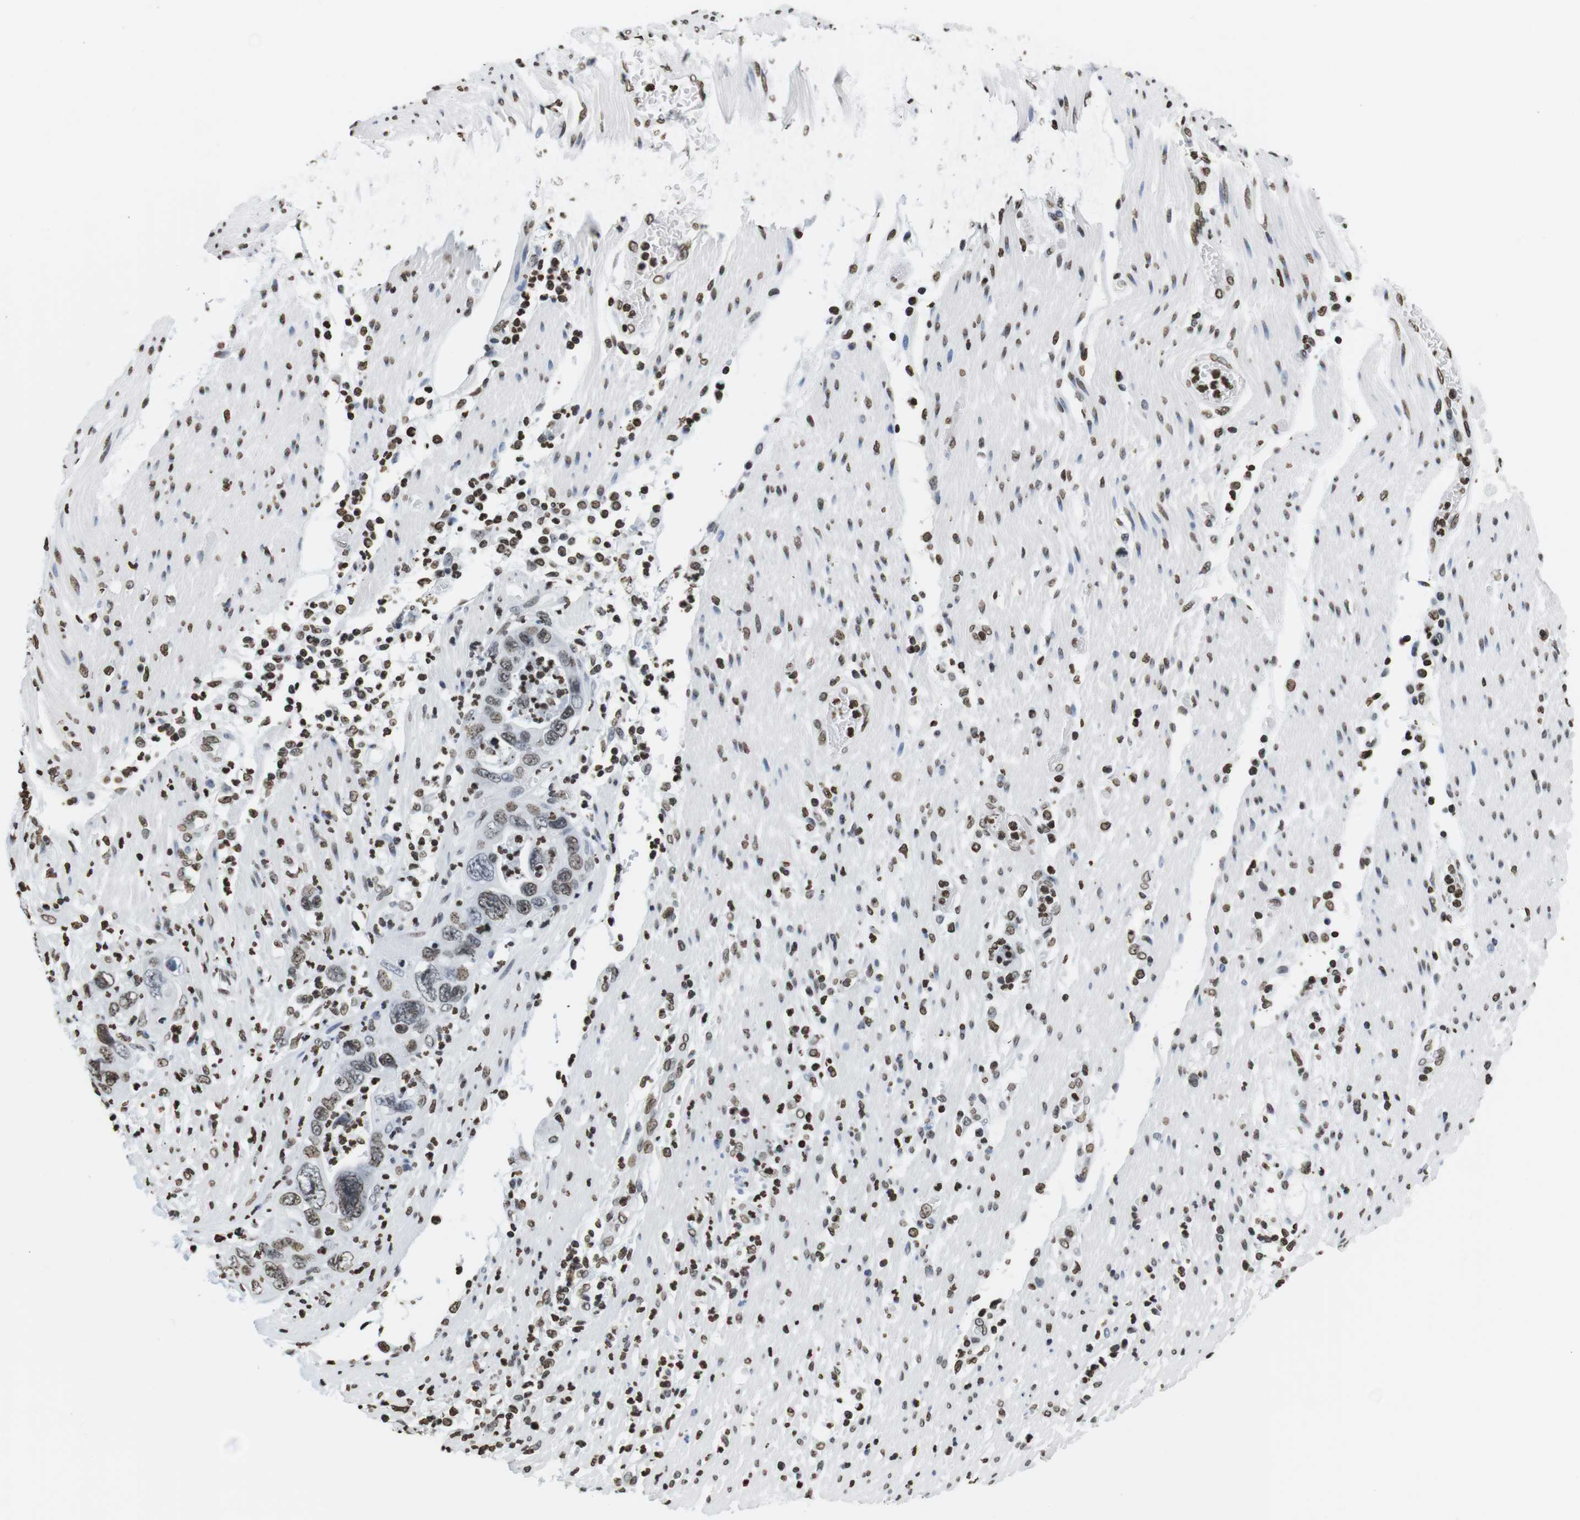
{"staining": {"intensity": "moderate", "quantity": ">75%", "location": "nuclear"}, "tissue": "pancreatic cancer", "cell_type": "Tumor cells", "image_type": "cancer", "snomed": [{"axis": "morphology", "description": "Adenocarcinoma, NOS"}, {"axis": "topography", "description": "Pancreas"}], "caption": "Moderate nuclear staining for a protein is appreciated in approximately >75% of tumor cells of pancreatic cancer using immunohistochemistry (IHC).", "gene": "BSX", "patient": {"sex": "female", "age": 71}}